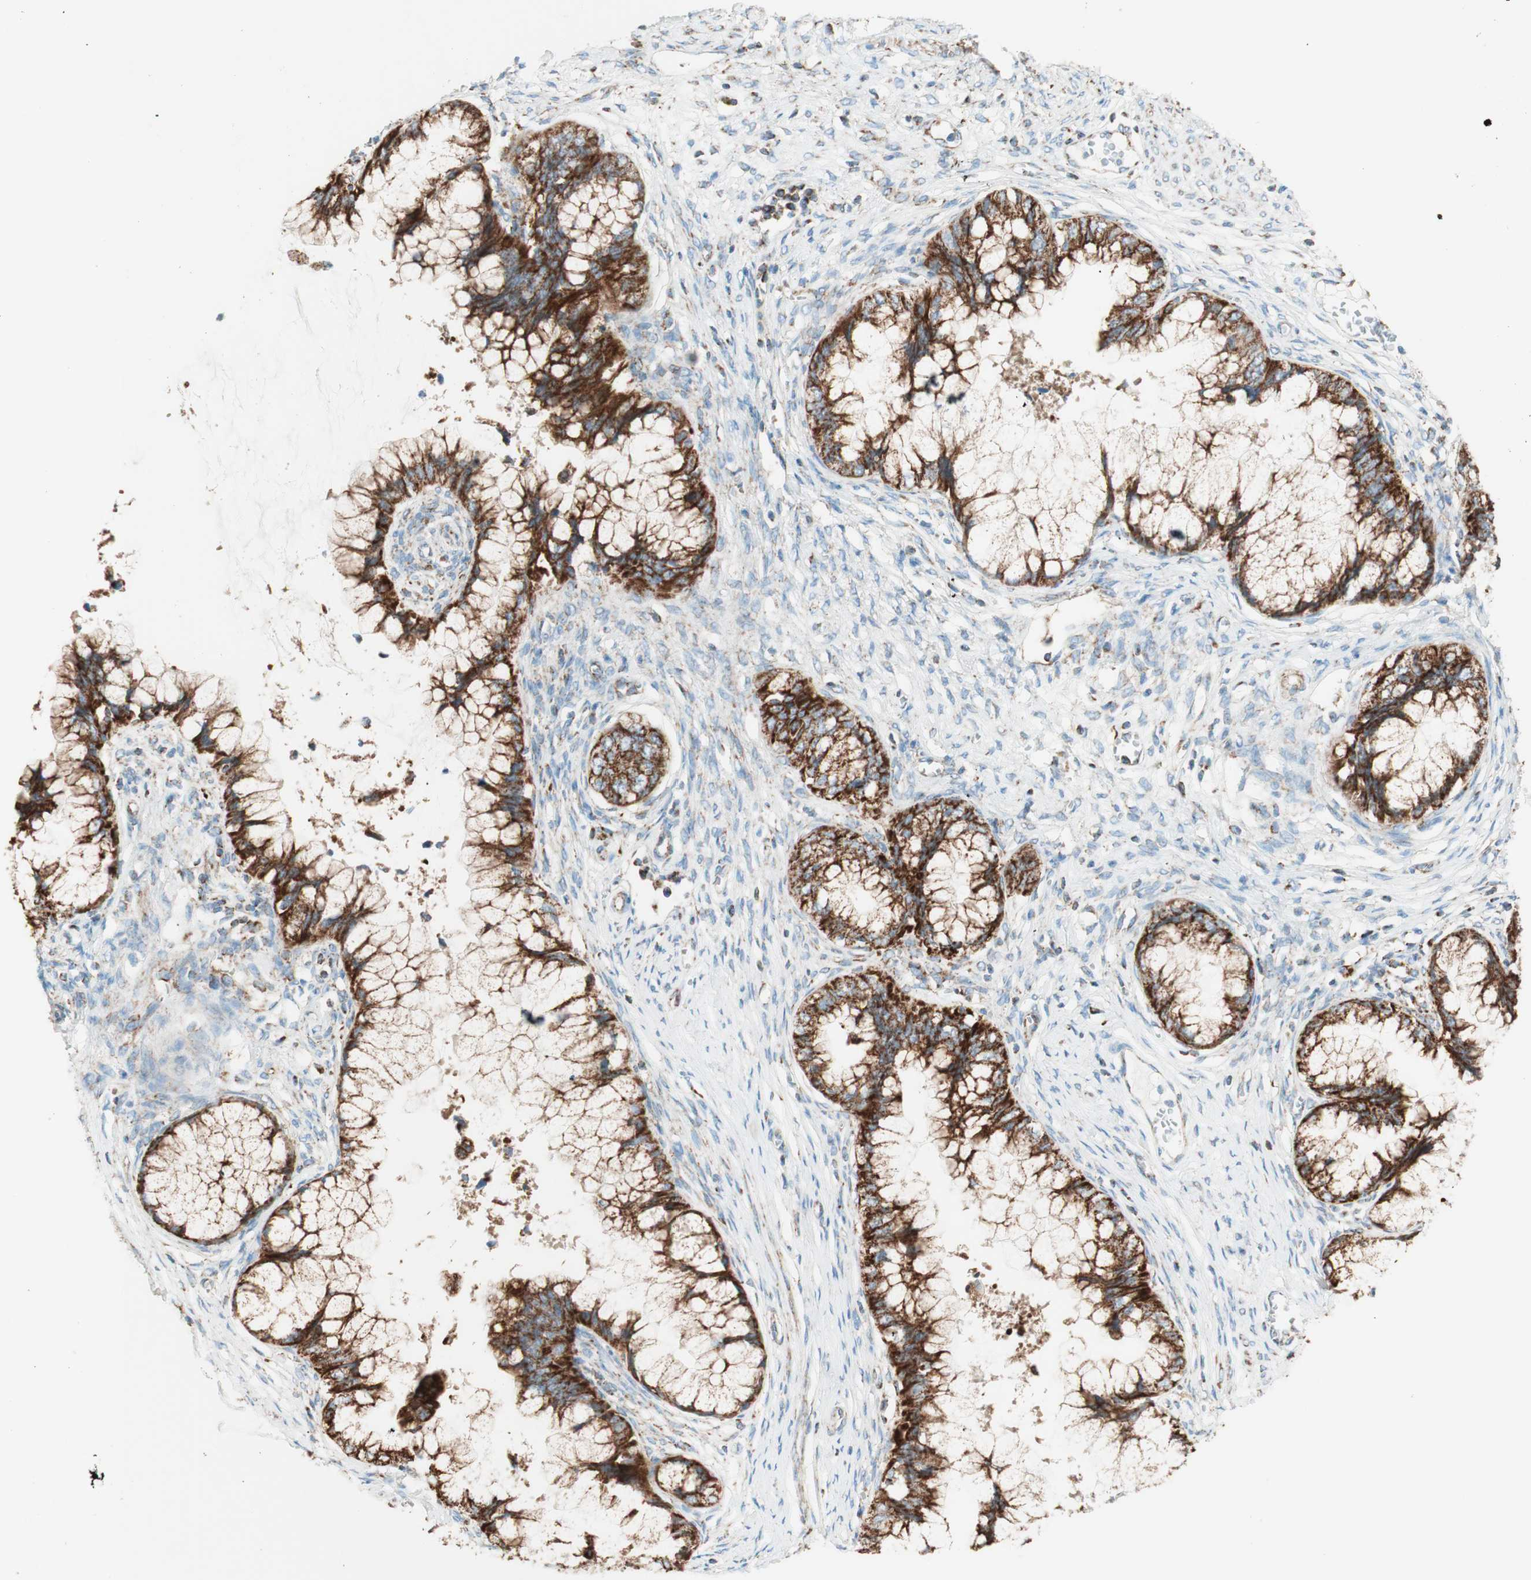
{"staining": {"intensity": "strong", "quantity": ">75%", "location": "cytoplasmic/membranous"}, "tissue": "cervical cancer", "cell_type": "Tumor cells", "image_type": "cancer", "snomed": [{"axis": "morphology", "description": "Adenocarcinoma, NOS"}, {"axis": "topography", "description": "Cervix"}], "caption": "Immunohistochemical staining of human cervical cancer shows strong cytoplasmic/membranous protein positivity in about >75% of tumor cells.", "gene": "TOMM20", "patient": {"sex": "female", "age": 44}}